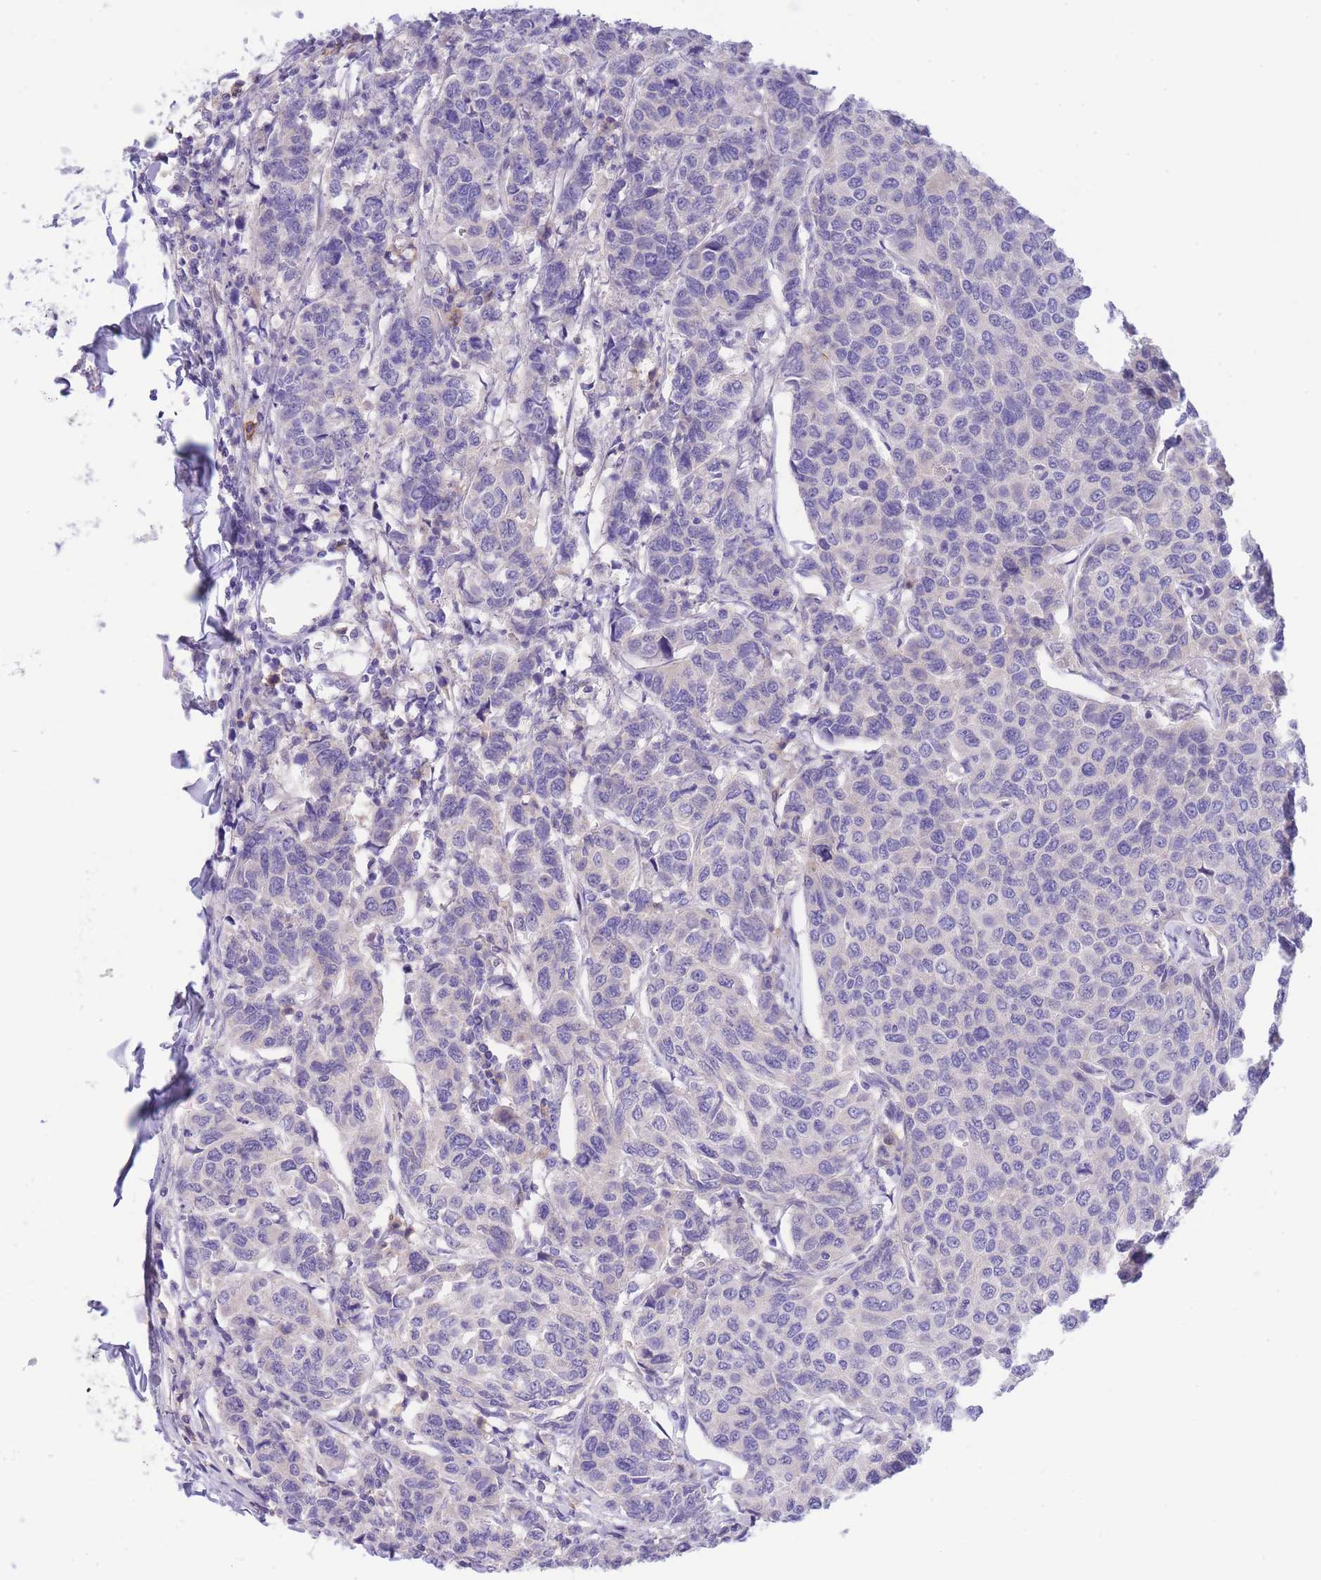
{"staining": {"intensity": "negative", "quantity": "none", "location": "none"}, "tissue": "breast cancer", "cell_type": "Tumor cells", "image_type": "cancer", "snomed": [{"axis": "morphology", "description": "Duct carcinoma"}, {"axis": "topography", "description": "Breast"}], "caption": "This is a photomicrograph of immunohistochemistry staining of breast cancer (invasive ductal carcinoma), which shows no expression in tumor cells.", "gene": "PCDHB3", "patient": {"sex": "female", "age": 55}}